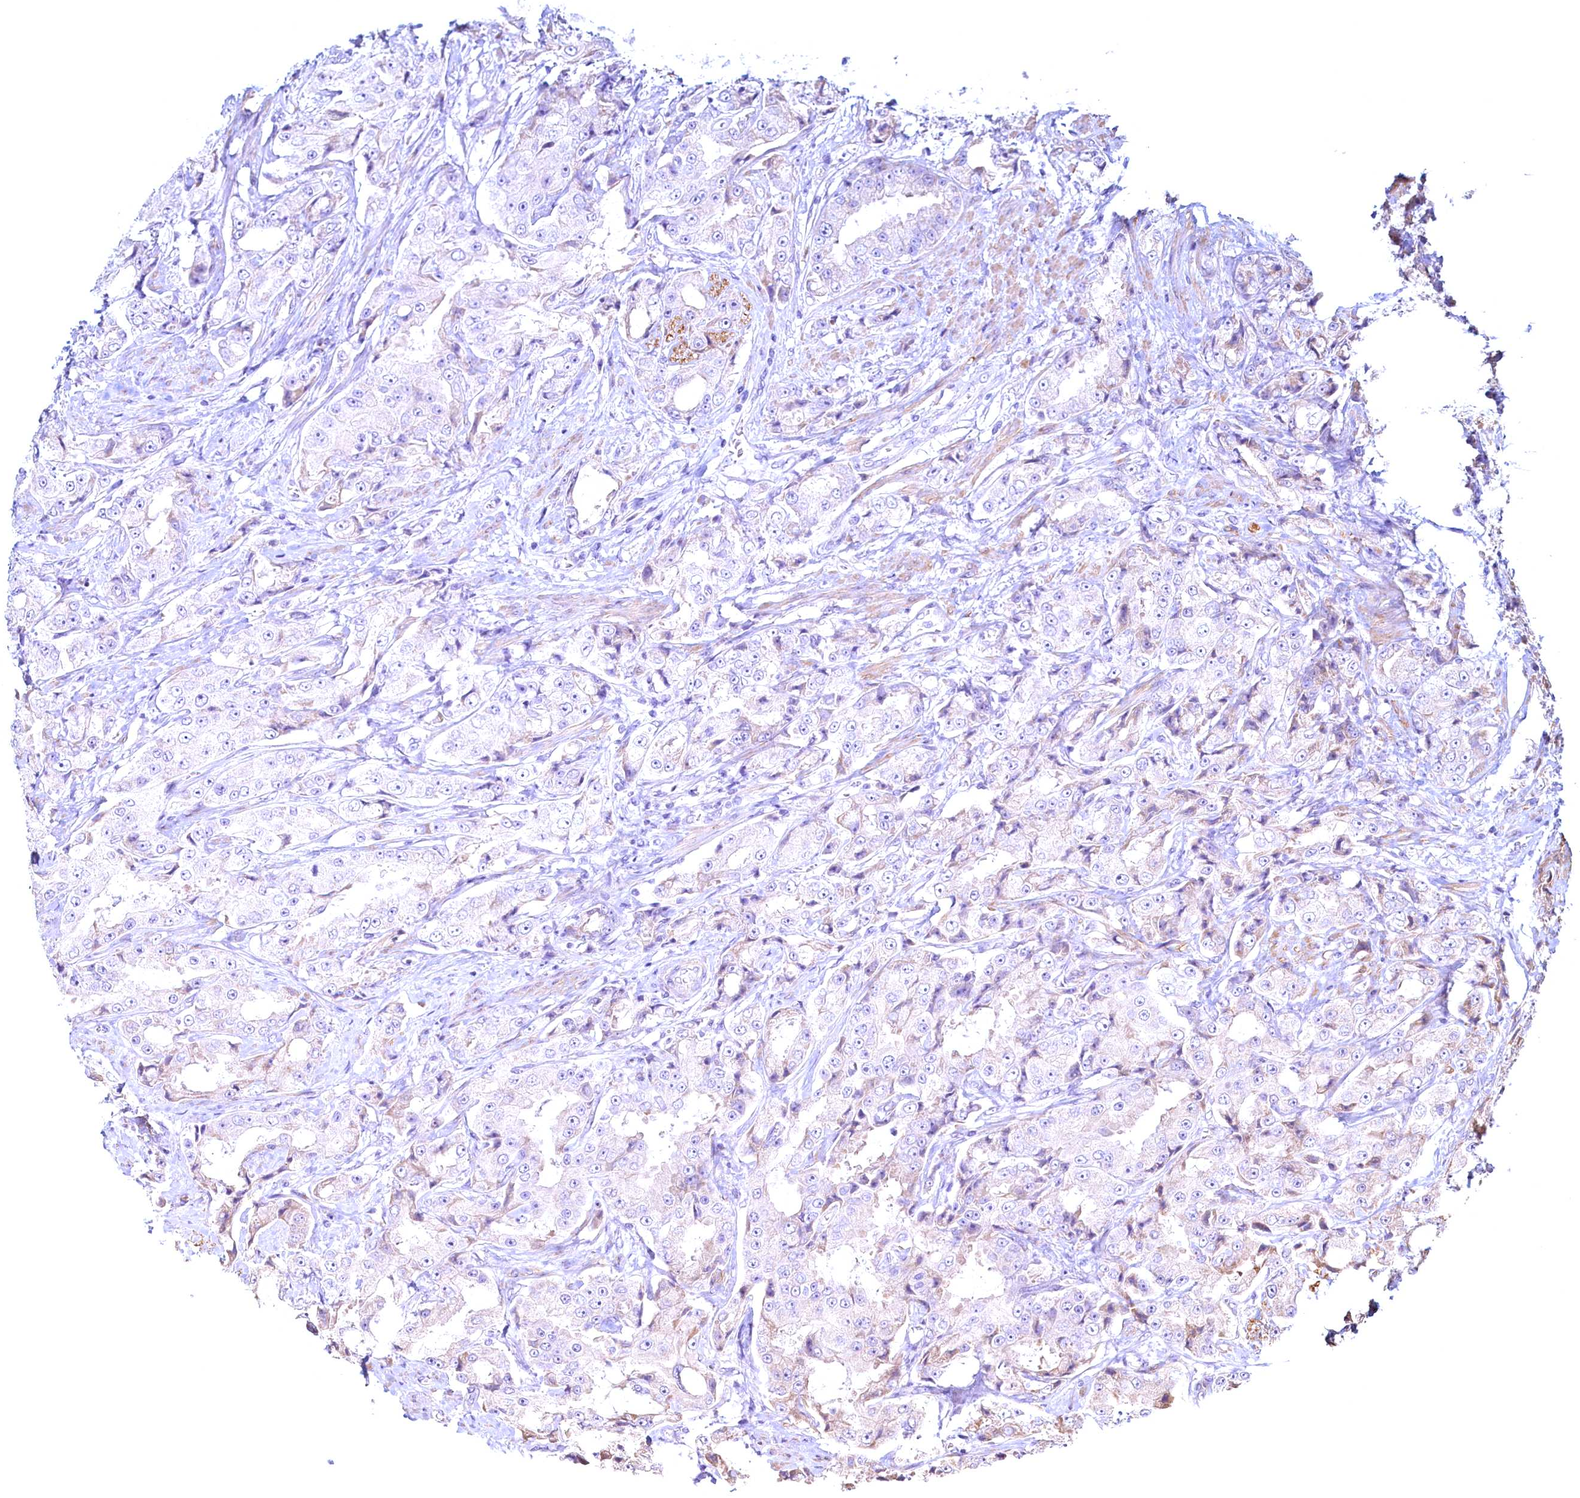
{"staining": {"intensity": "negative", "quantity": "none", "location": "none"}, "tissue": "prostate cancer", "cell_type": "Tumor cells", "image_type": "cancer", "snomed": [{"axis": "morphology", "description": "Adenocarcinoma, High grade"}, {"axis": "topography", "description": "Prostate"}], "caption": "This image is of high-grade adenocarcinoma (prostate) stained with IHC to label a protein in brown with the nuclei are counter-stained blue. There is no positivity in tumor cells.", "gene": "MAP1LC3A", "patient": {"sex": "male", "age": 73}}